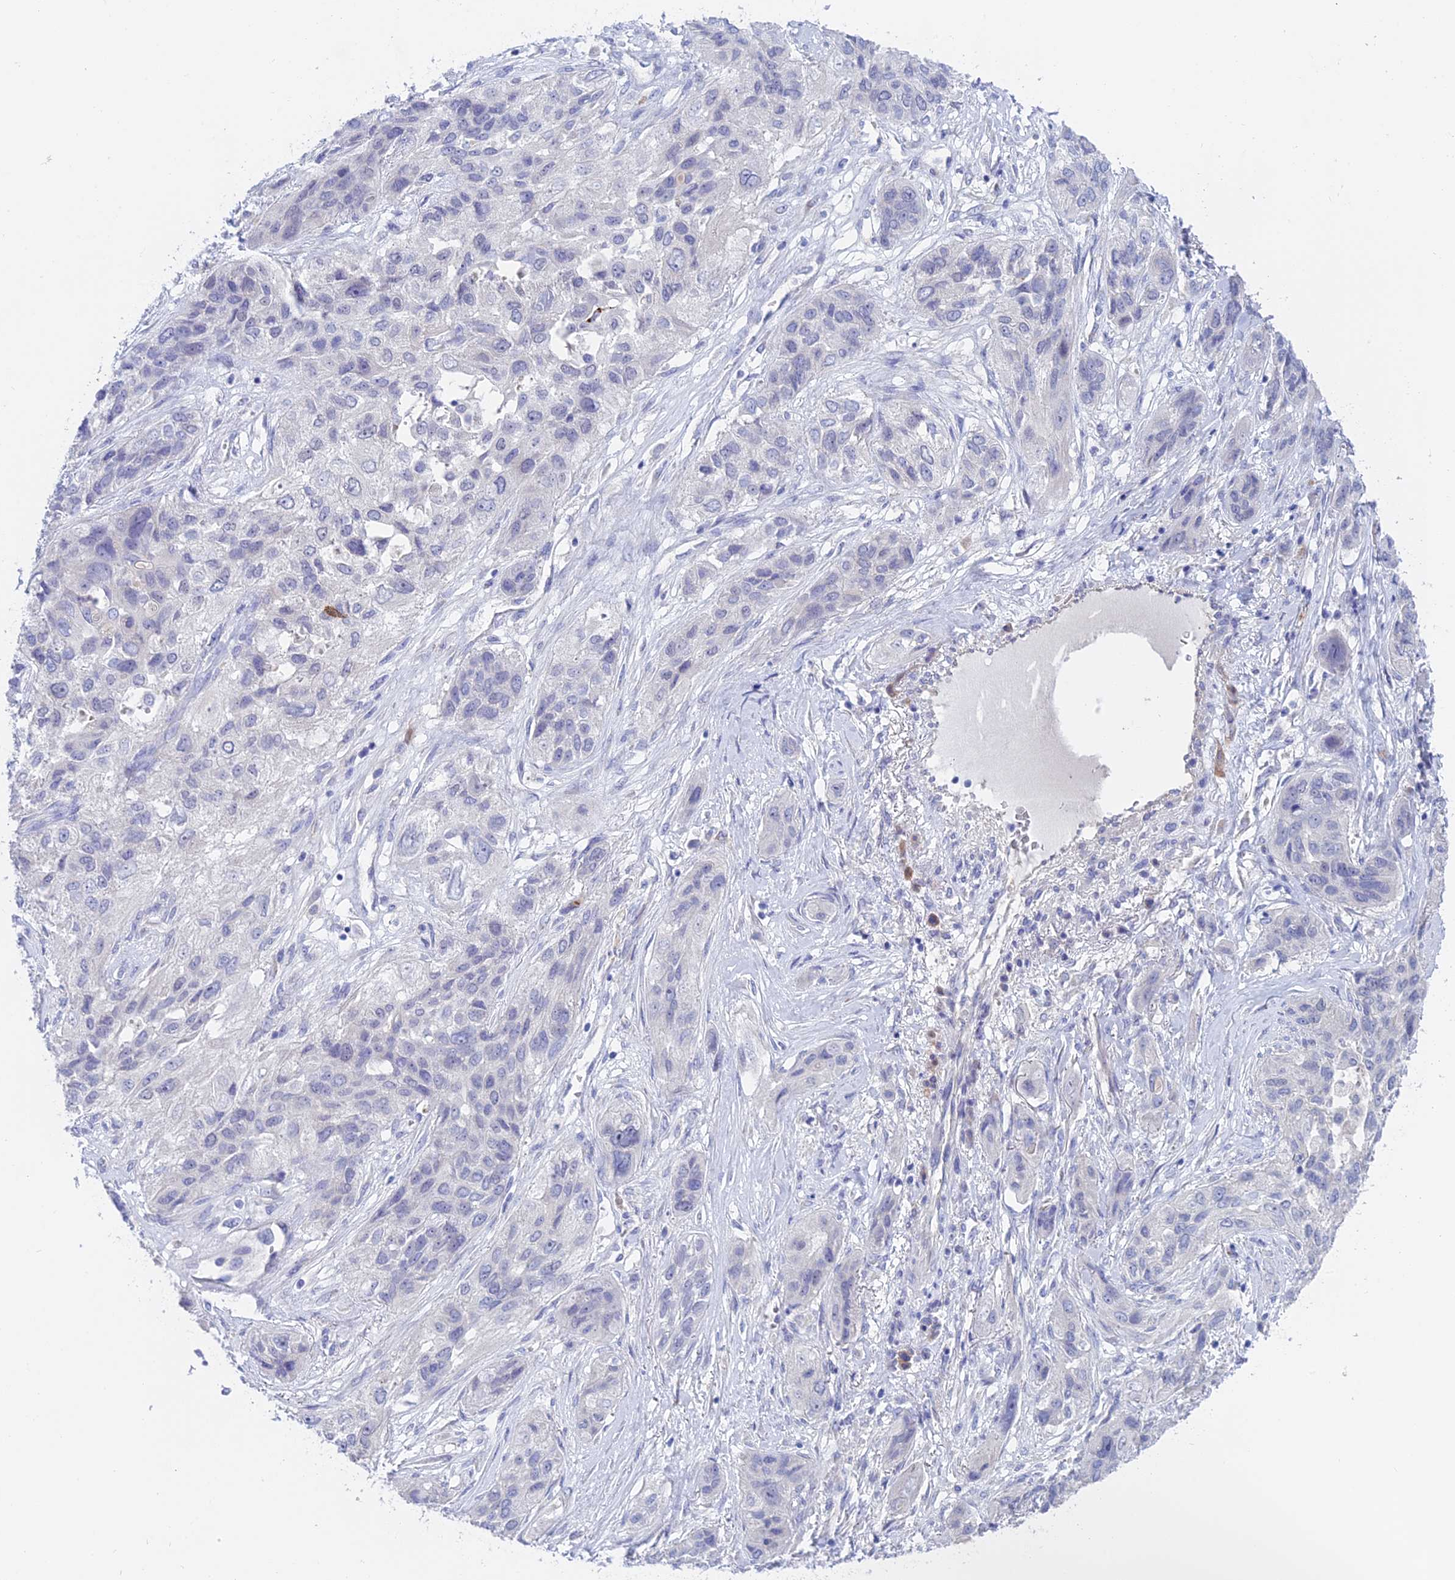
{"staining": {"intensity": "negative", "quantity": "none", "location": "none"}, "tissue": "lung cancer", "cell_type": "Tumor cells", "image_type": "cancer", "snomed": [{"axis": "morphology", "description": "Squamous cell carcinoma, NOS"}, {"axis": "topography", "description": "Lung"}], "caption": "An image of squamous cell carcinoma (lung) stained for a protein displays no brown staining in tumor cells.", "gene": "GLB1L", "patient": {"sex": "female", "age": 70}}